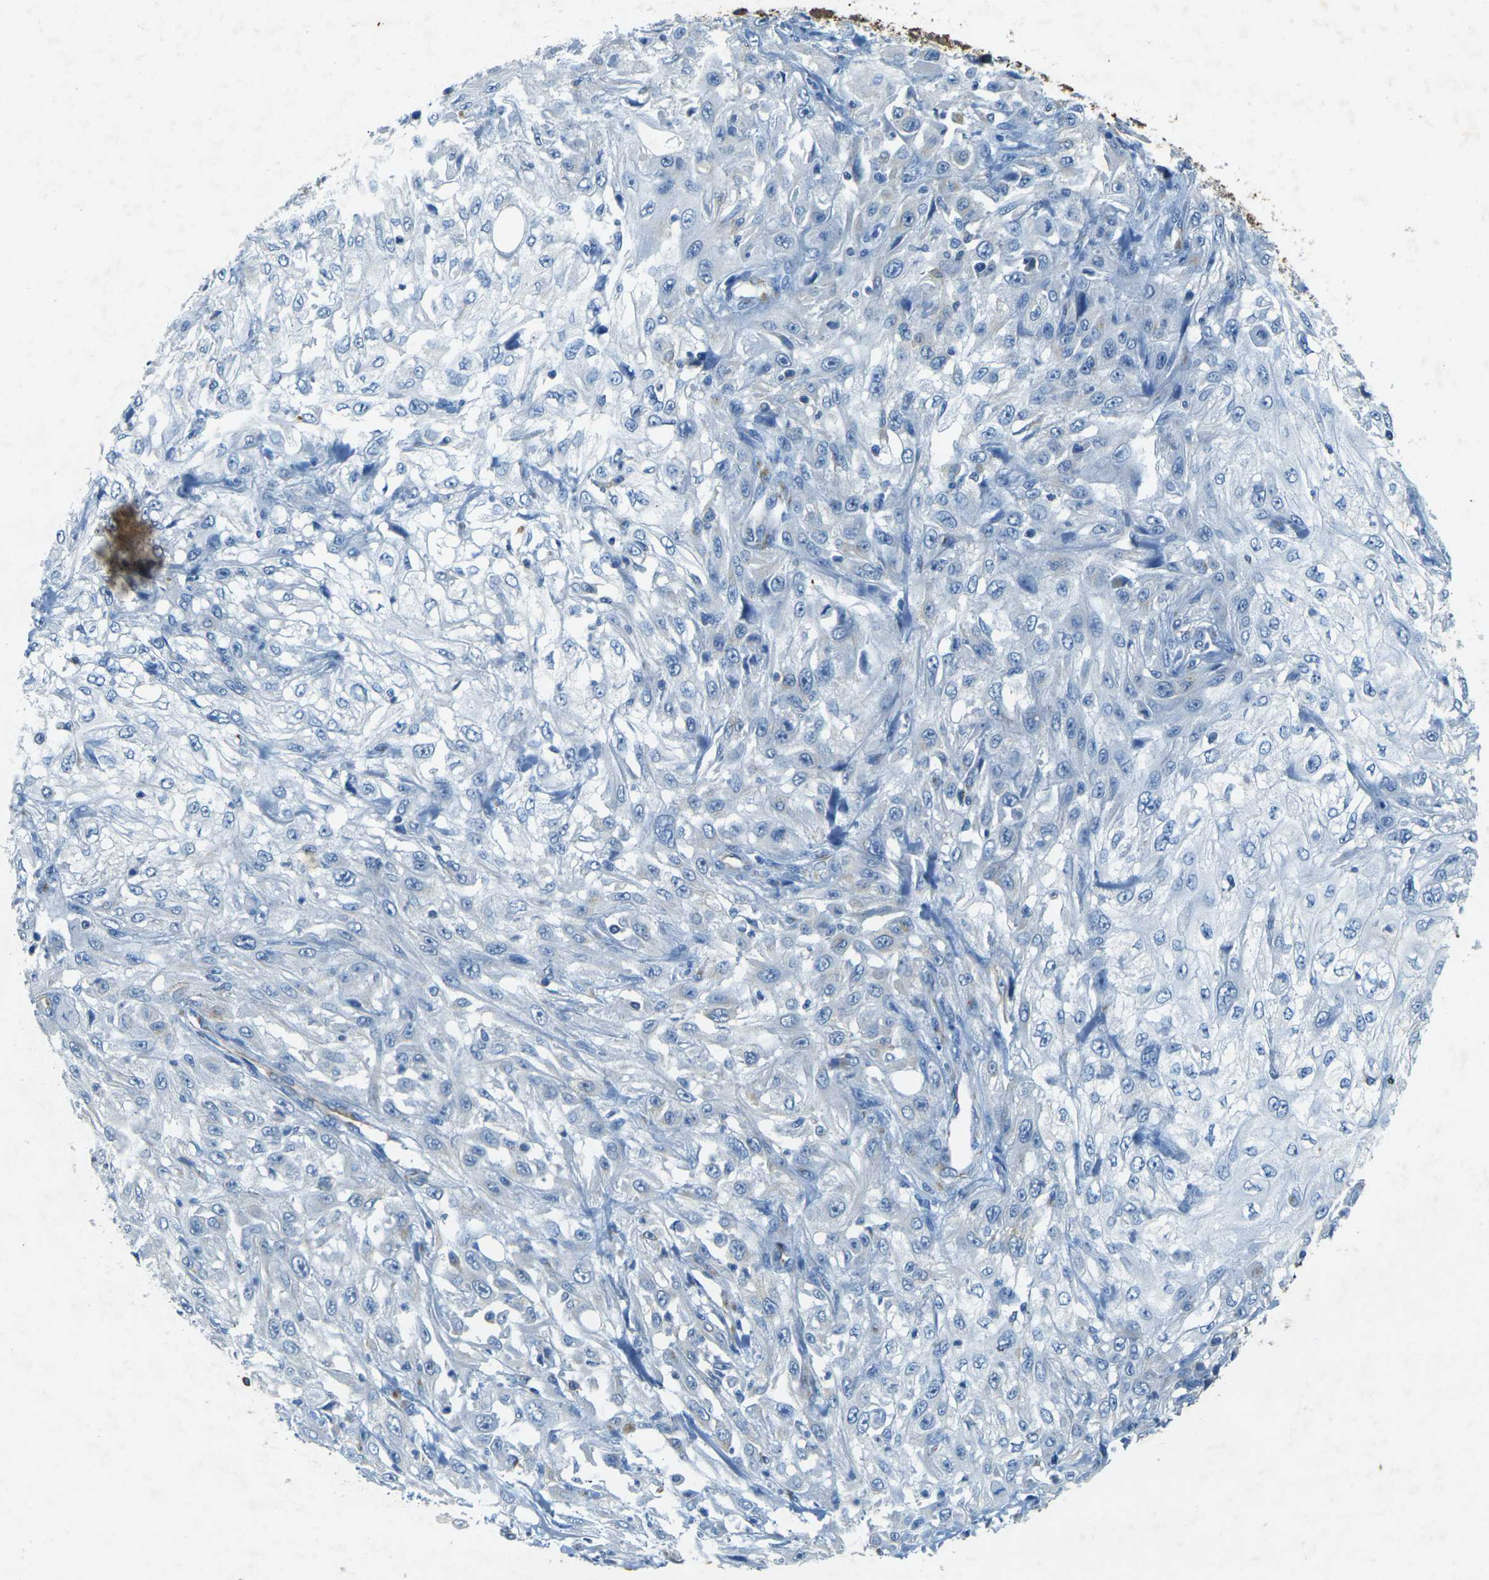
{"staining": {"intensity": "negative", "quantity": "none", "location": "none"}, "tissue": "skin cancer", "cell_type": "Tumor cells", "image_type": "cancer", "snomed": [{"axis": "morphology", "description": "Squamous cell carcinoma, NOS"}, {"axis": "topography", "description": "Skin"}], "caption": "Histopathology image shows no protein expression in tumor cells of skin cancer (squamous cell carcinoma) tissue.", "gene": "SORT1", "patient": {"sex": "male", "age": 75}}